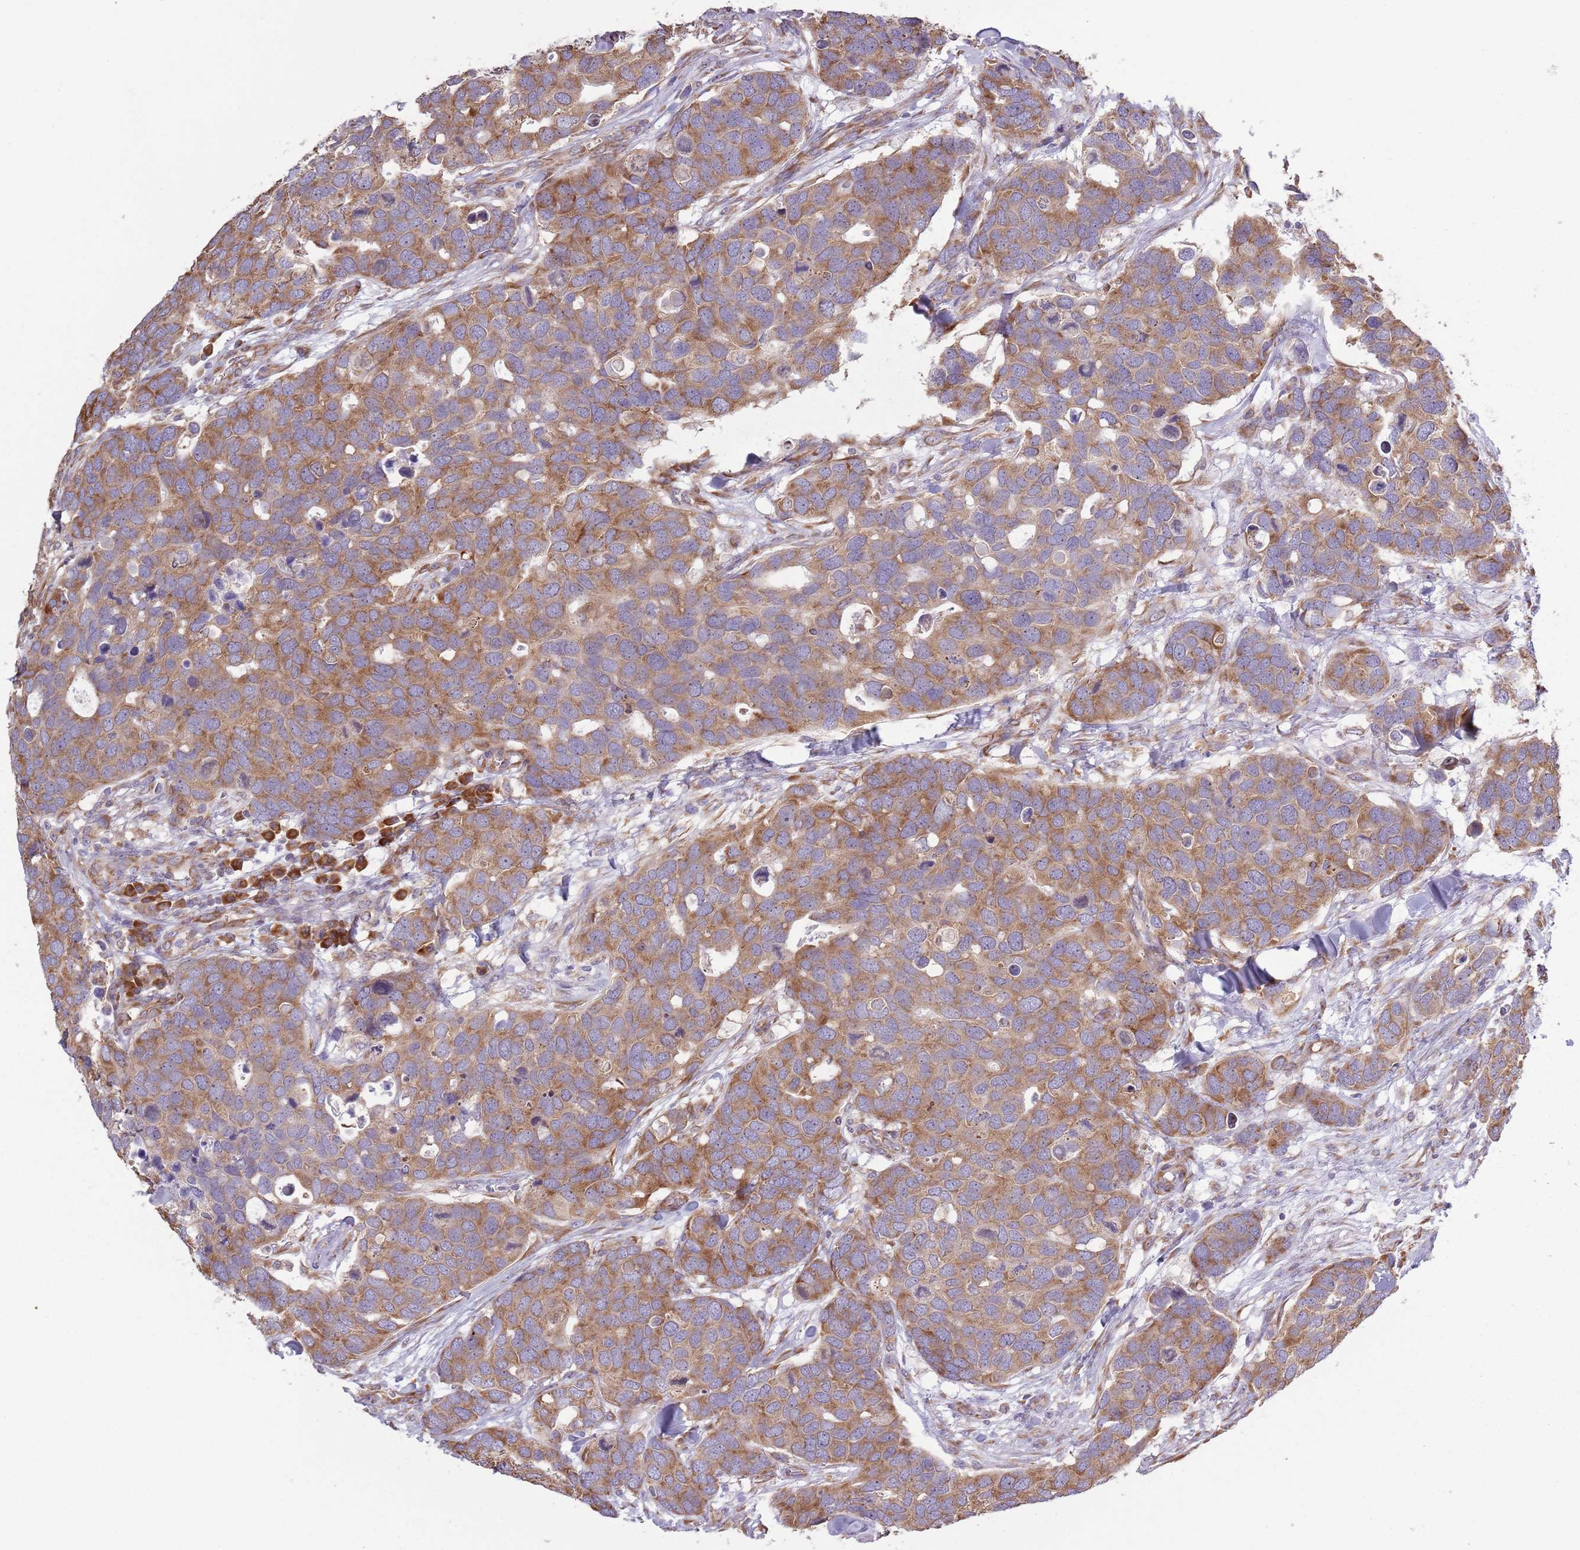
{"staining": {"intensity": "moderate", "quantity": ">75%", "location": "cytoplasmic/membranous"}, "tissue": "breast cancer", "cell_type": "Tumor cells", "image_type": "cancer", "snomed": [{"axis": "morphology", "description": "Duct carcinoma"}, {"axis": "topography", "description": "Breast"}], "caption": "Protein positivity by immunohistochemistry displays moderate cytoplasmic/membranous positivity in approximately >75% of tumor cells in breast cancer (intraductal carcinoma).", "gene": "RPL17-C18orf32", "patient": {"sex": "female", "age": 83}}